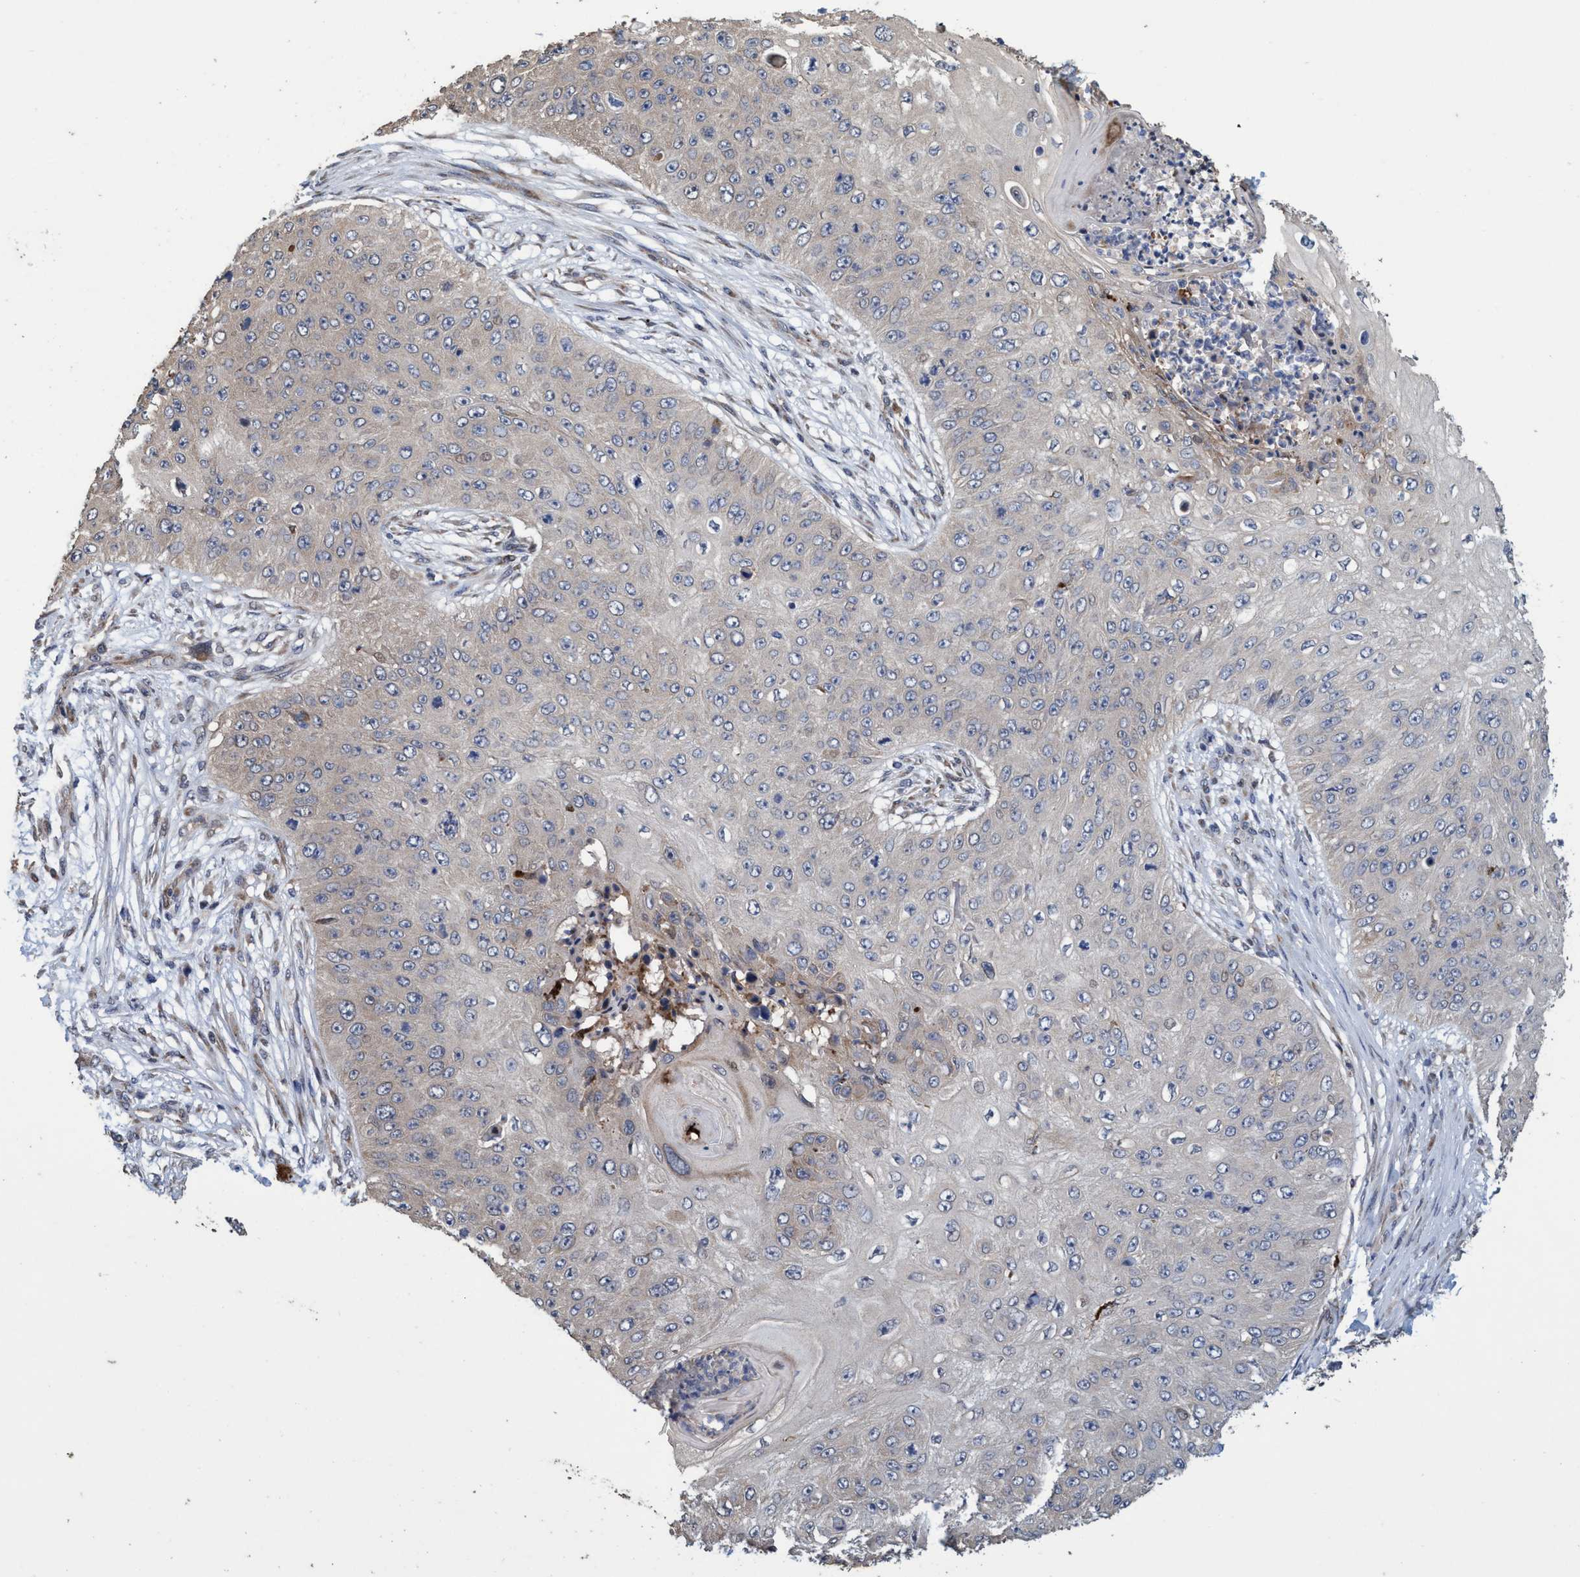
{"staining": {"intensity": "negative", "quantity": "none", "location": "none"}, "tissue": "skin cancer", "cell_type": "Tumor cells", "image_type": "cancer", "snomed": [{"axis": "morphology", "description": "Squamous cell carcinoma, NOS"}, {"axis": "topography", "description": "Skin"}], "caption": "Human skin squamous cell carcinoma stained for a protein using immunohistochemistry demonstrates no positivity in tumor cells.", "gene": "BBS9", "patient": {"sex": "female", "age": 80}}